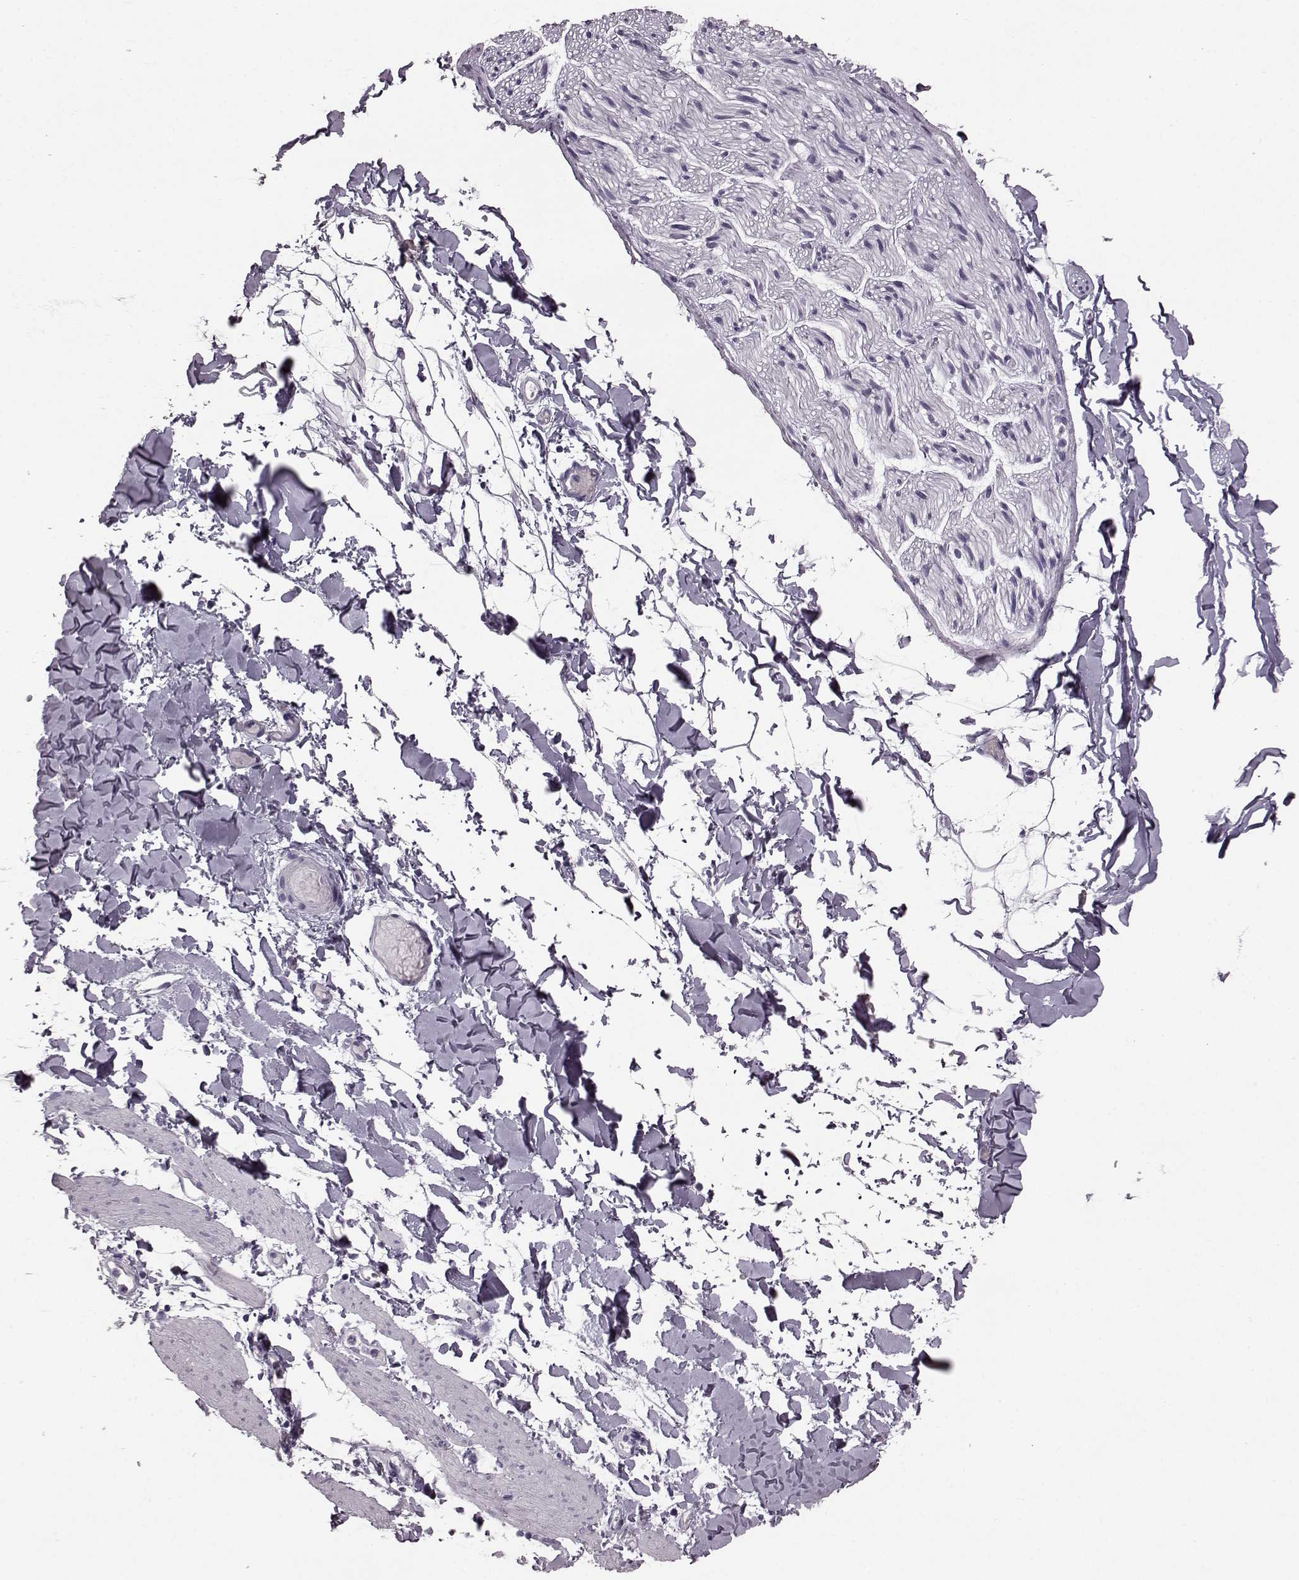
{"staining": {"intensity": "negative", "quantity": "none", "location": "none"}, "tissue": "adipose tissue", "cell_type": "Adipocytes", "image_type": "normal", "snomed": [{"axis": "morphology", "description": "Normal tissue, NOS"}, {"axis": "topography", "description": "Gallbladder"}, {"axis": "topography", "description": "Peripheral nerve tissue"}], "caption": "IHC photomicrograph of normal adipose tissue: adipose tissue stained with DAB (3,3'-diaminobenzidine) shows no significant protein expression in adipocytes.", "gene": "JSRP1", "patient": {"sex": "female", "age": 45}}